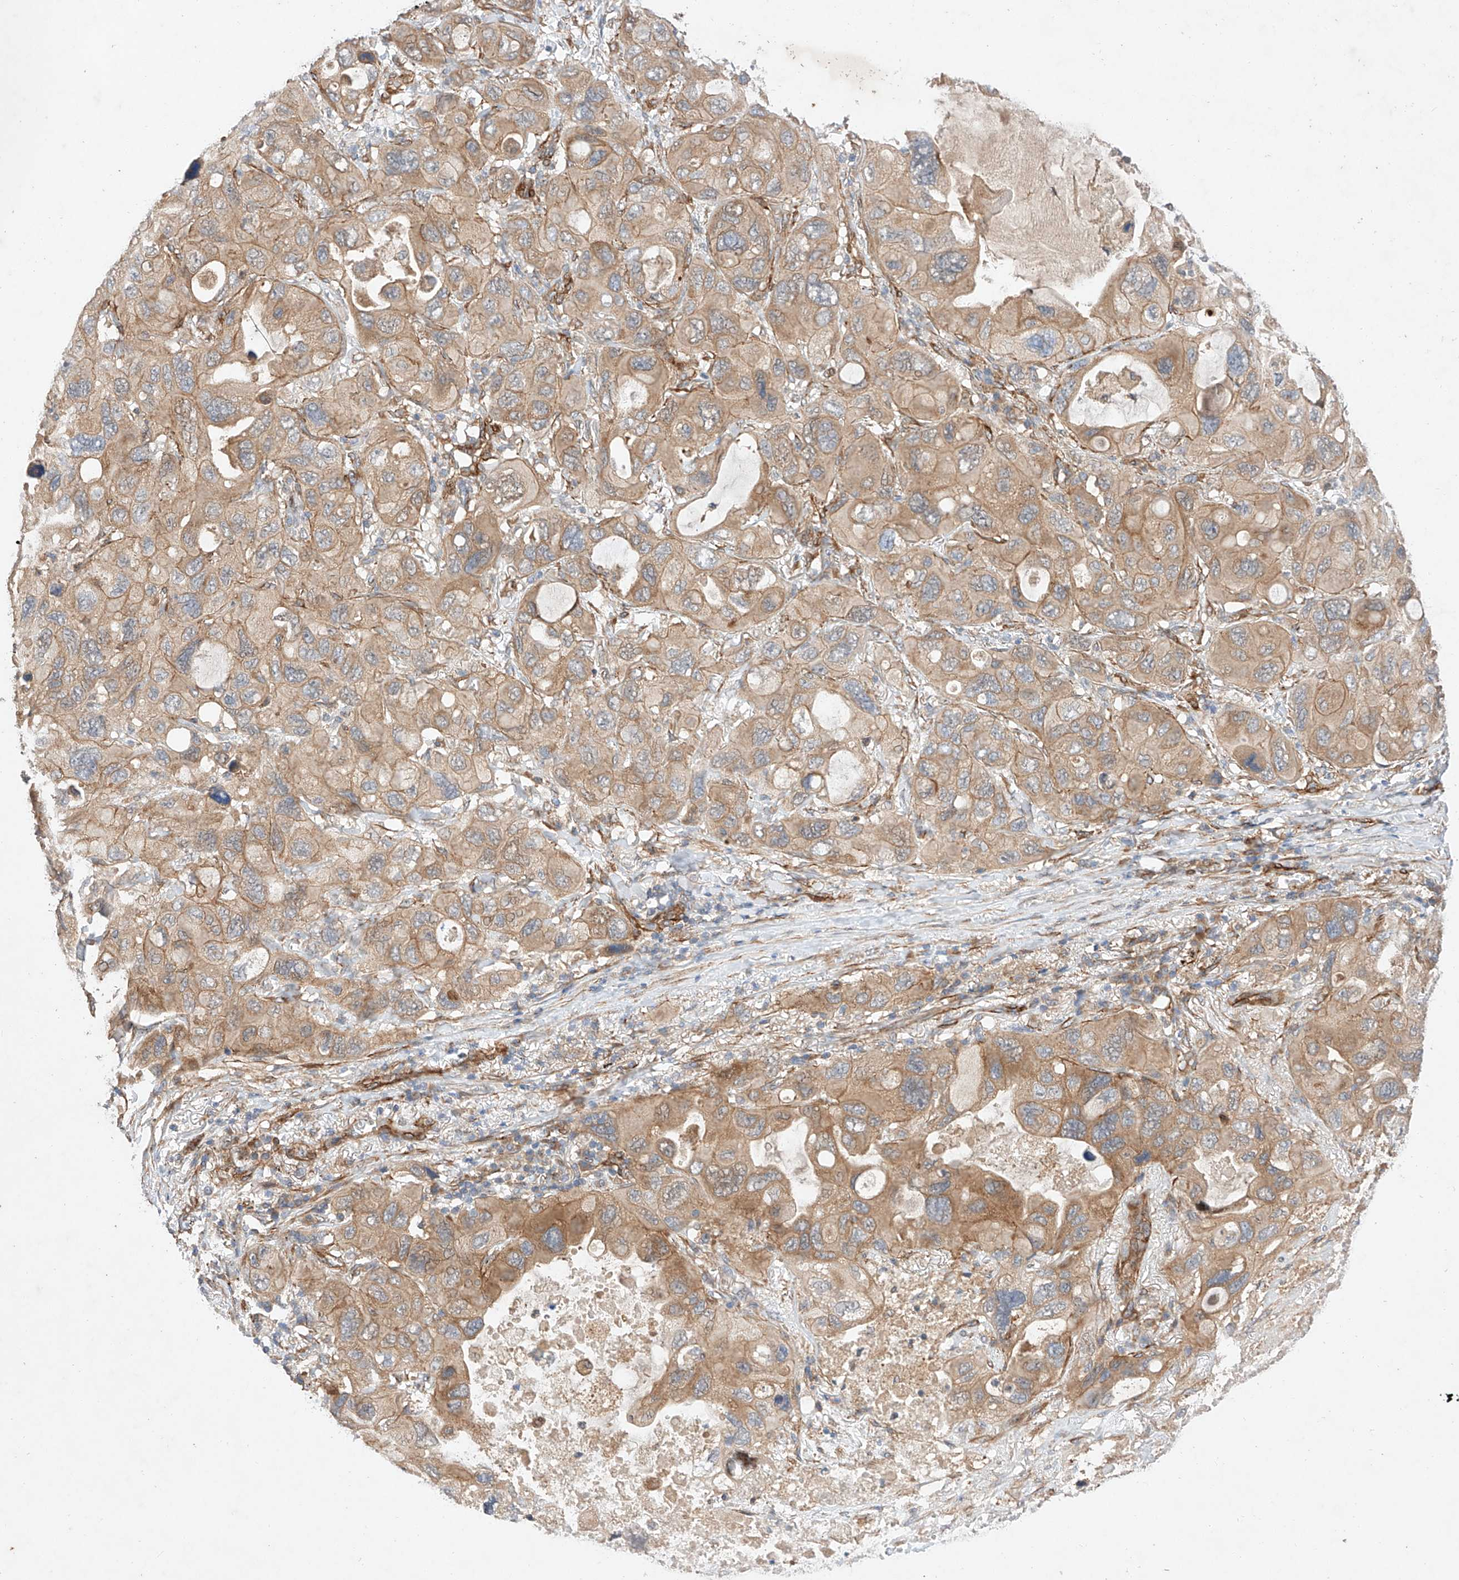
{"staining": {"intensity": "moderate", "quantity": ">75%", "location": "cytoplasmic/membranous"}, "tissue": "lung cancer", "cell_type": "Tumor cells", "image_type": "cancer", "snomed": [{"axis": "morphology", "description": "Squamous cell carcinoma, NOS"}, {"axis": "topography", "description": "Lung"}], "caption": "Tumor cells exhibit moderate cytoplasmic/membranous positivity in about >75% of cells in lung cancer (squamous cell carcinoma).", "gene": "RAB23", "patient": {"sex": "female", "age": 73}}